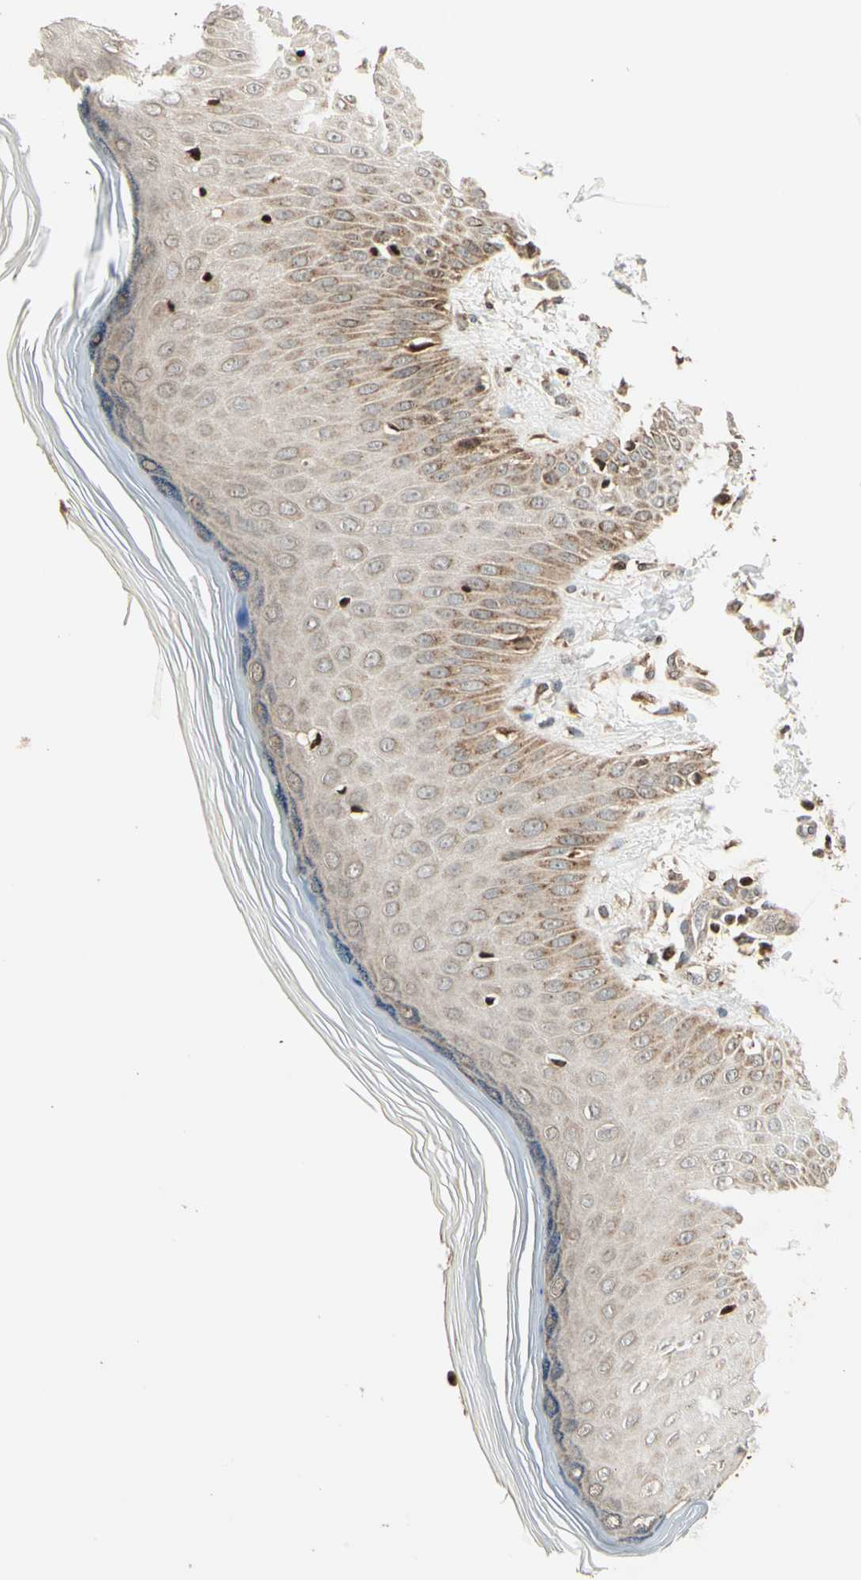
{"staining": {"intensity": "strong", "quantity": "25%-75%", "location": "cytoplasmic/membranous,nuclear"}, "tissue": "skin", "cell_type": "Epidermal cells", "image_type": "normal", "snomed": [{"axis": "morphology", "description": "Normal tissue, NOS"}, {"axis": "morphology", "description": "Inflammation, NOS"}, {"axis": "topography", "description": "Soft tissue"}, {"axis": "topography", "description": "Anal"}], "caption": "Immunohistochemistry (IHC) (DAB (3,3'-diaminobenzidine)) staining of unremarkable human skin demonstrates strong cytoplasmic/membranous,nuclear protein positivity in approximately 25%-75% of epidermal cells.", "gene": "IP6K2", "patient": {"sex": "female", "age": 15}}